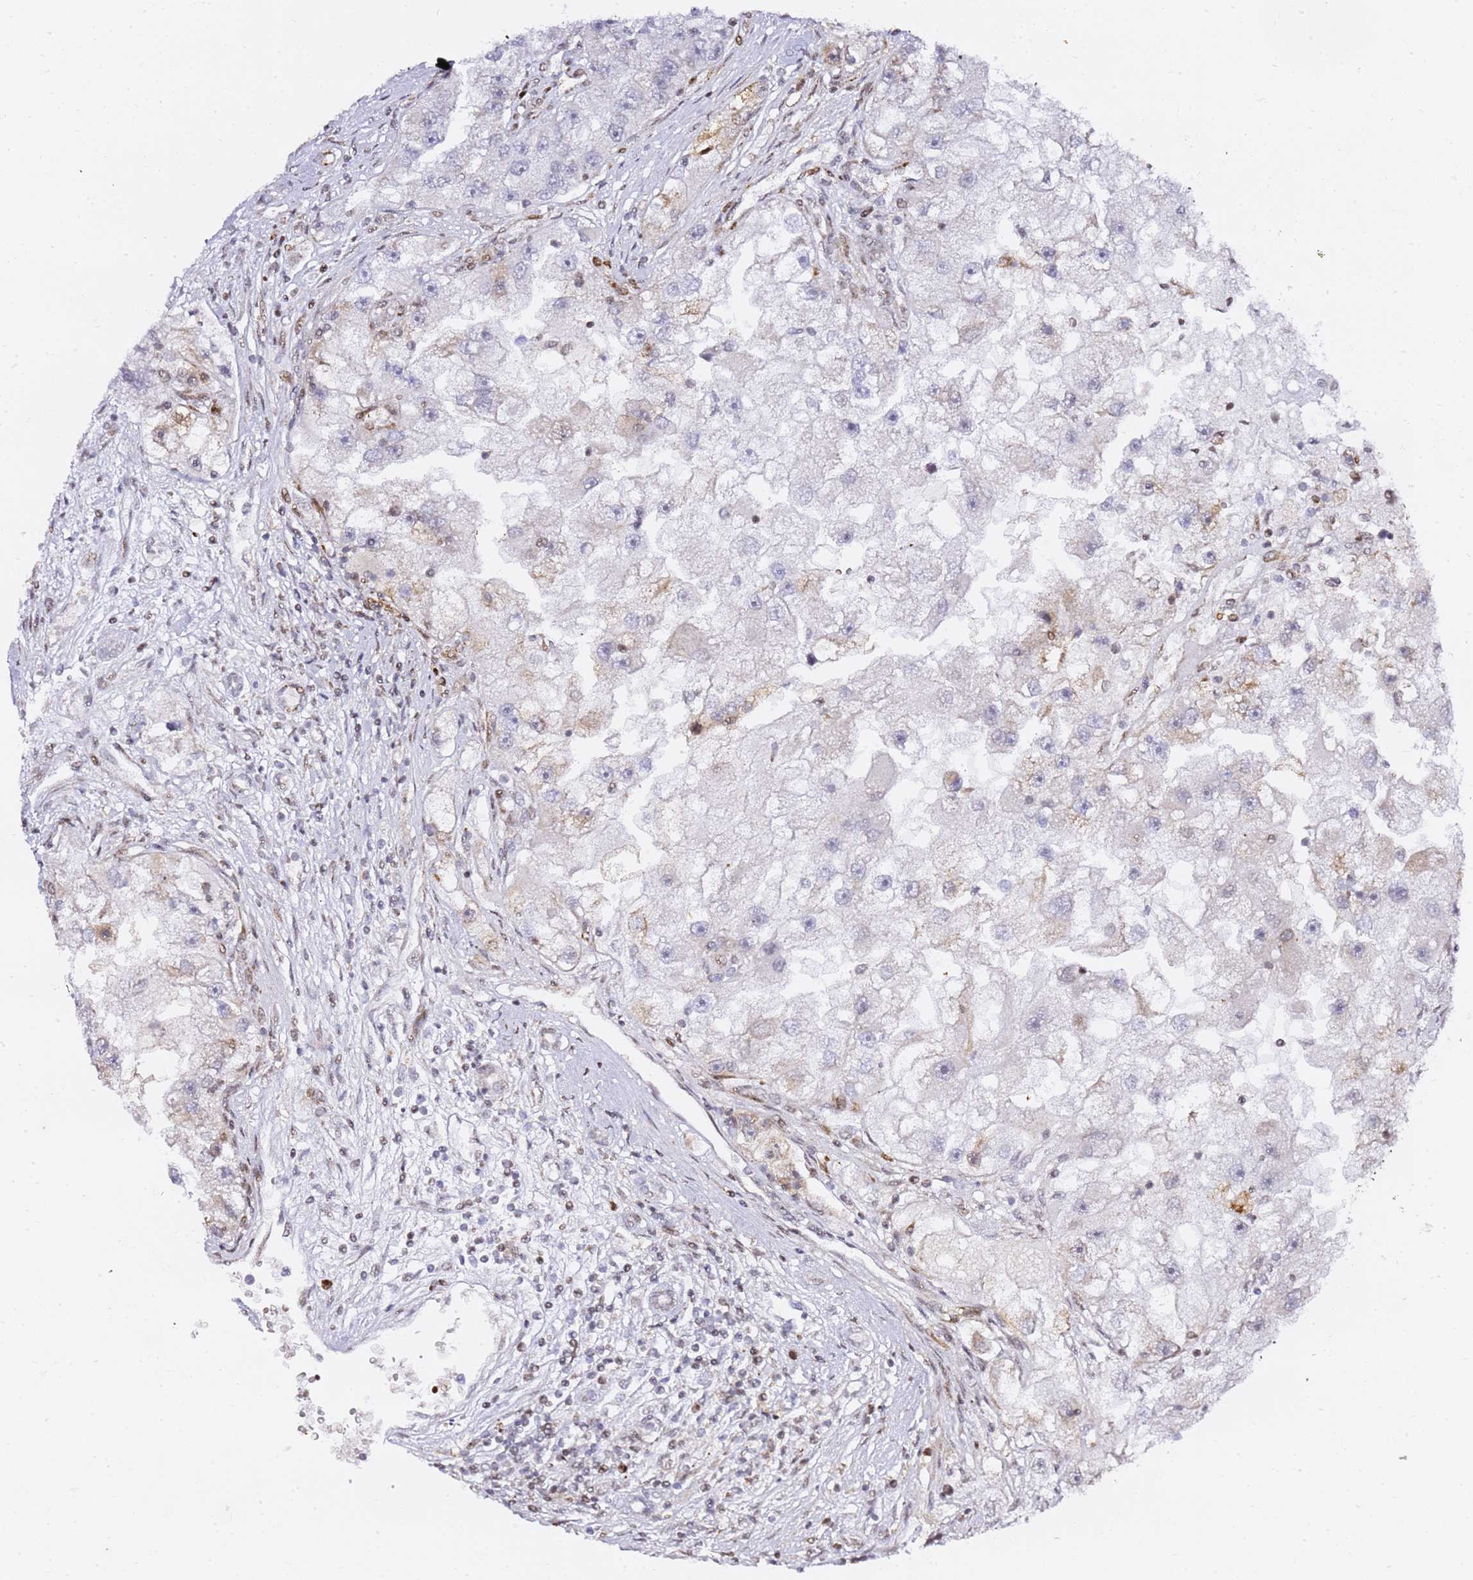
{"staining": {"intensity": "negative", "quantity": "none", "location": "none"}, "tissue": "renal cancer", "cell_type": "Tumor cells", "image_type": "cancer", "snomed": [{"axis": "morphology", "description": "Adenocarcinoma, NOS"}, {"axis": "topography", "description": "Kidney"}], "caption": "Immunohistochemical staining of renal adenocarcinoma reveals no significant positivity in tumor cells.", "gene": "GBP2", "patient": {"sex": "male", "age": 63}}